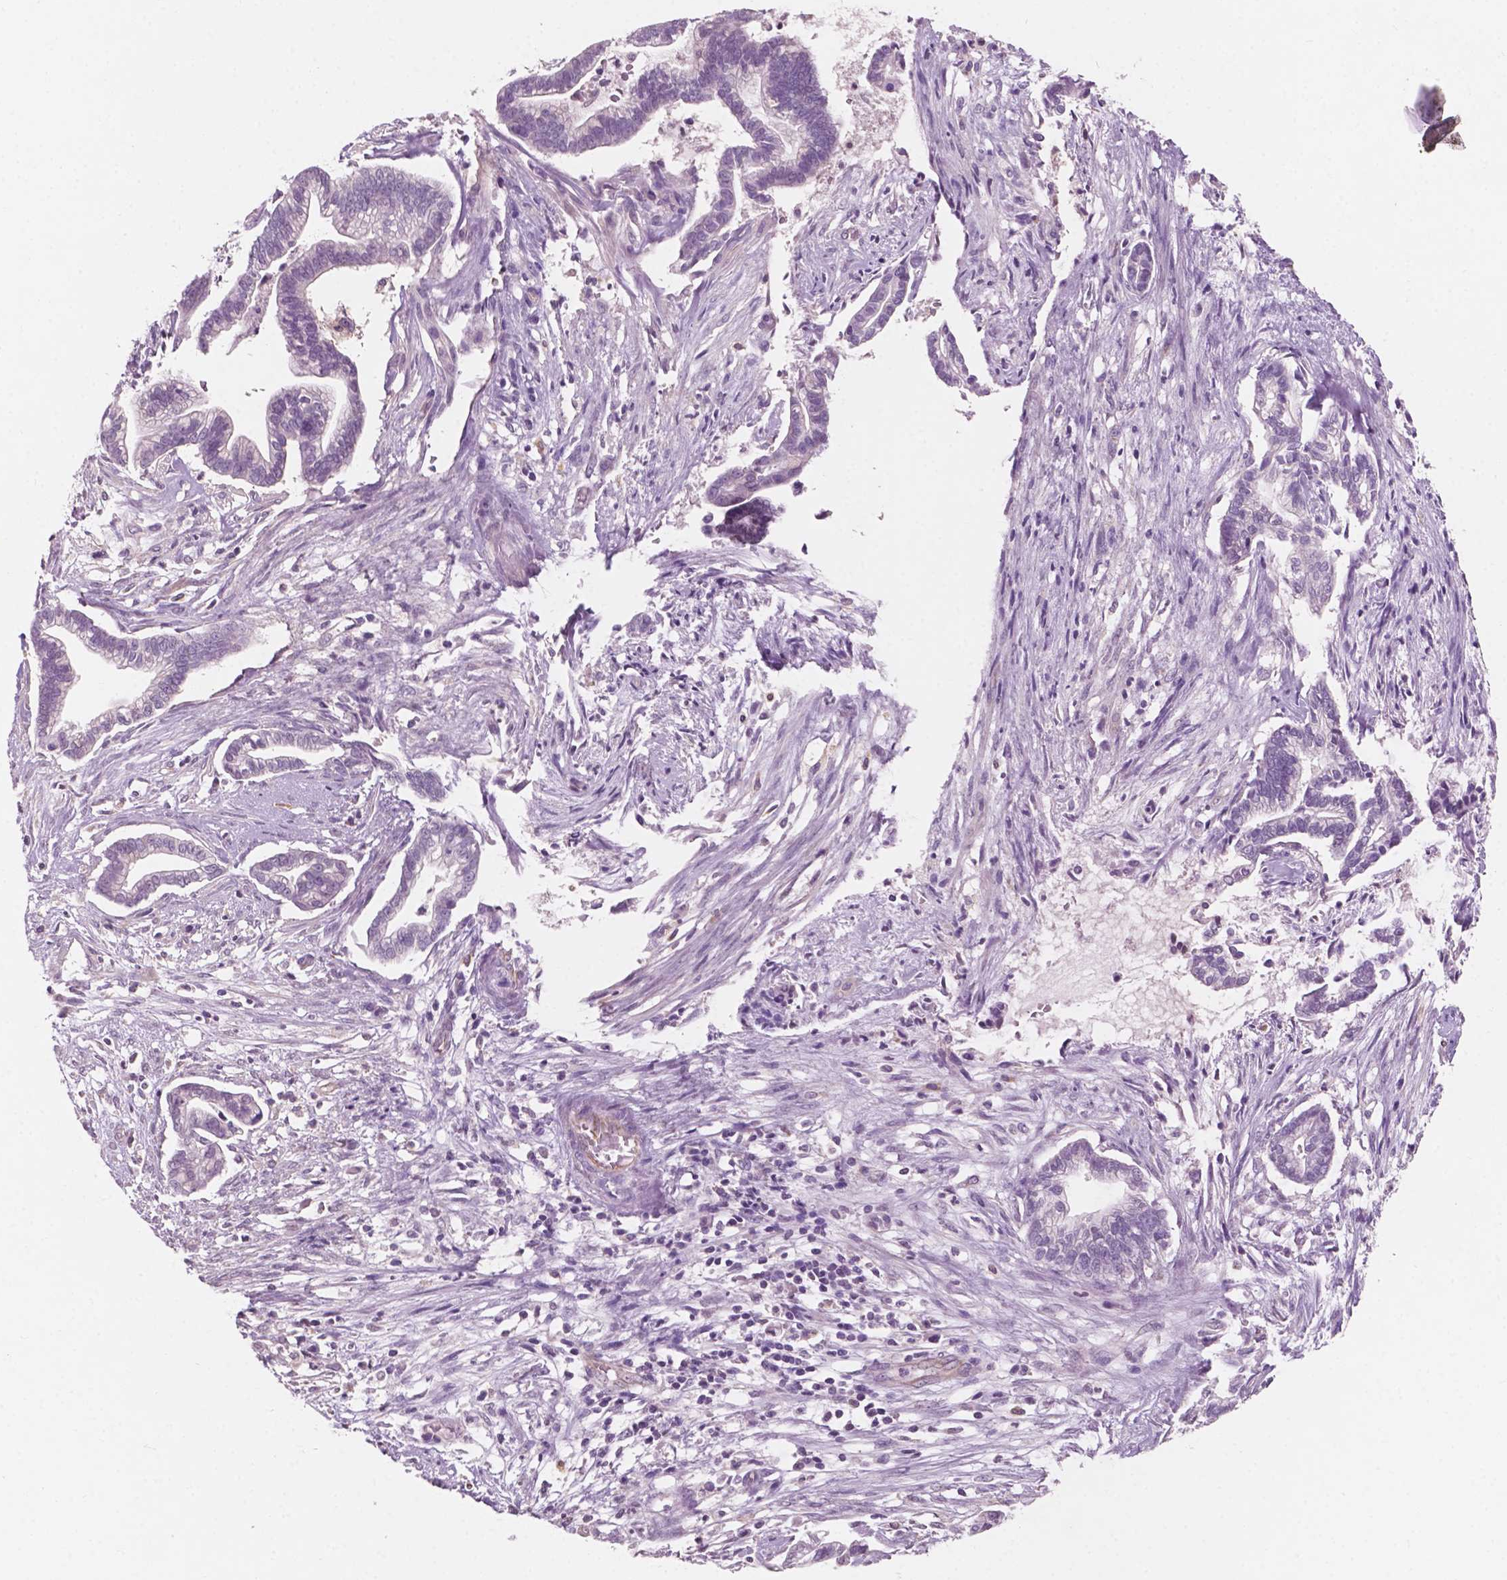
{"staining": {"intensity": "negative", "quantity": "none", "location": "none"}, "tissue": "cervical cancer", "cell_type": "Tumor cells", "image_type": "cancer", "snomed": [{"axis": "morphology", "description": "Adenocarcinoma, NOS"}, {"axis": "topography", "description": "Cervix"}], "caption": "The photomicrograph demonstrates no staining of tumor cells in adenocarcinoma (cervical).", "gene": "AWAT1", "patient": {"sex": "female", "age": 62}}